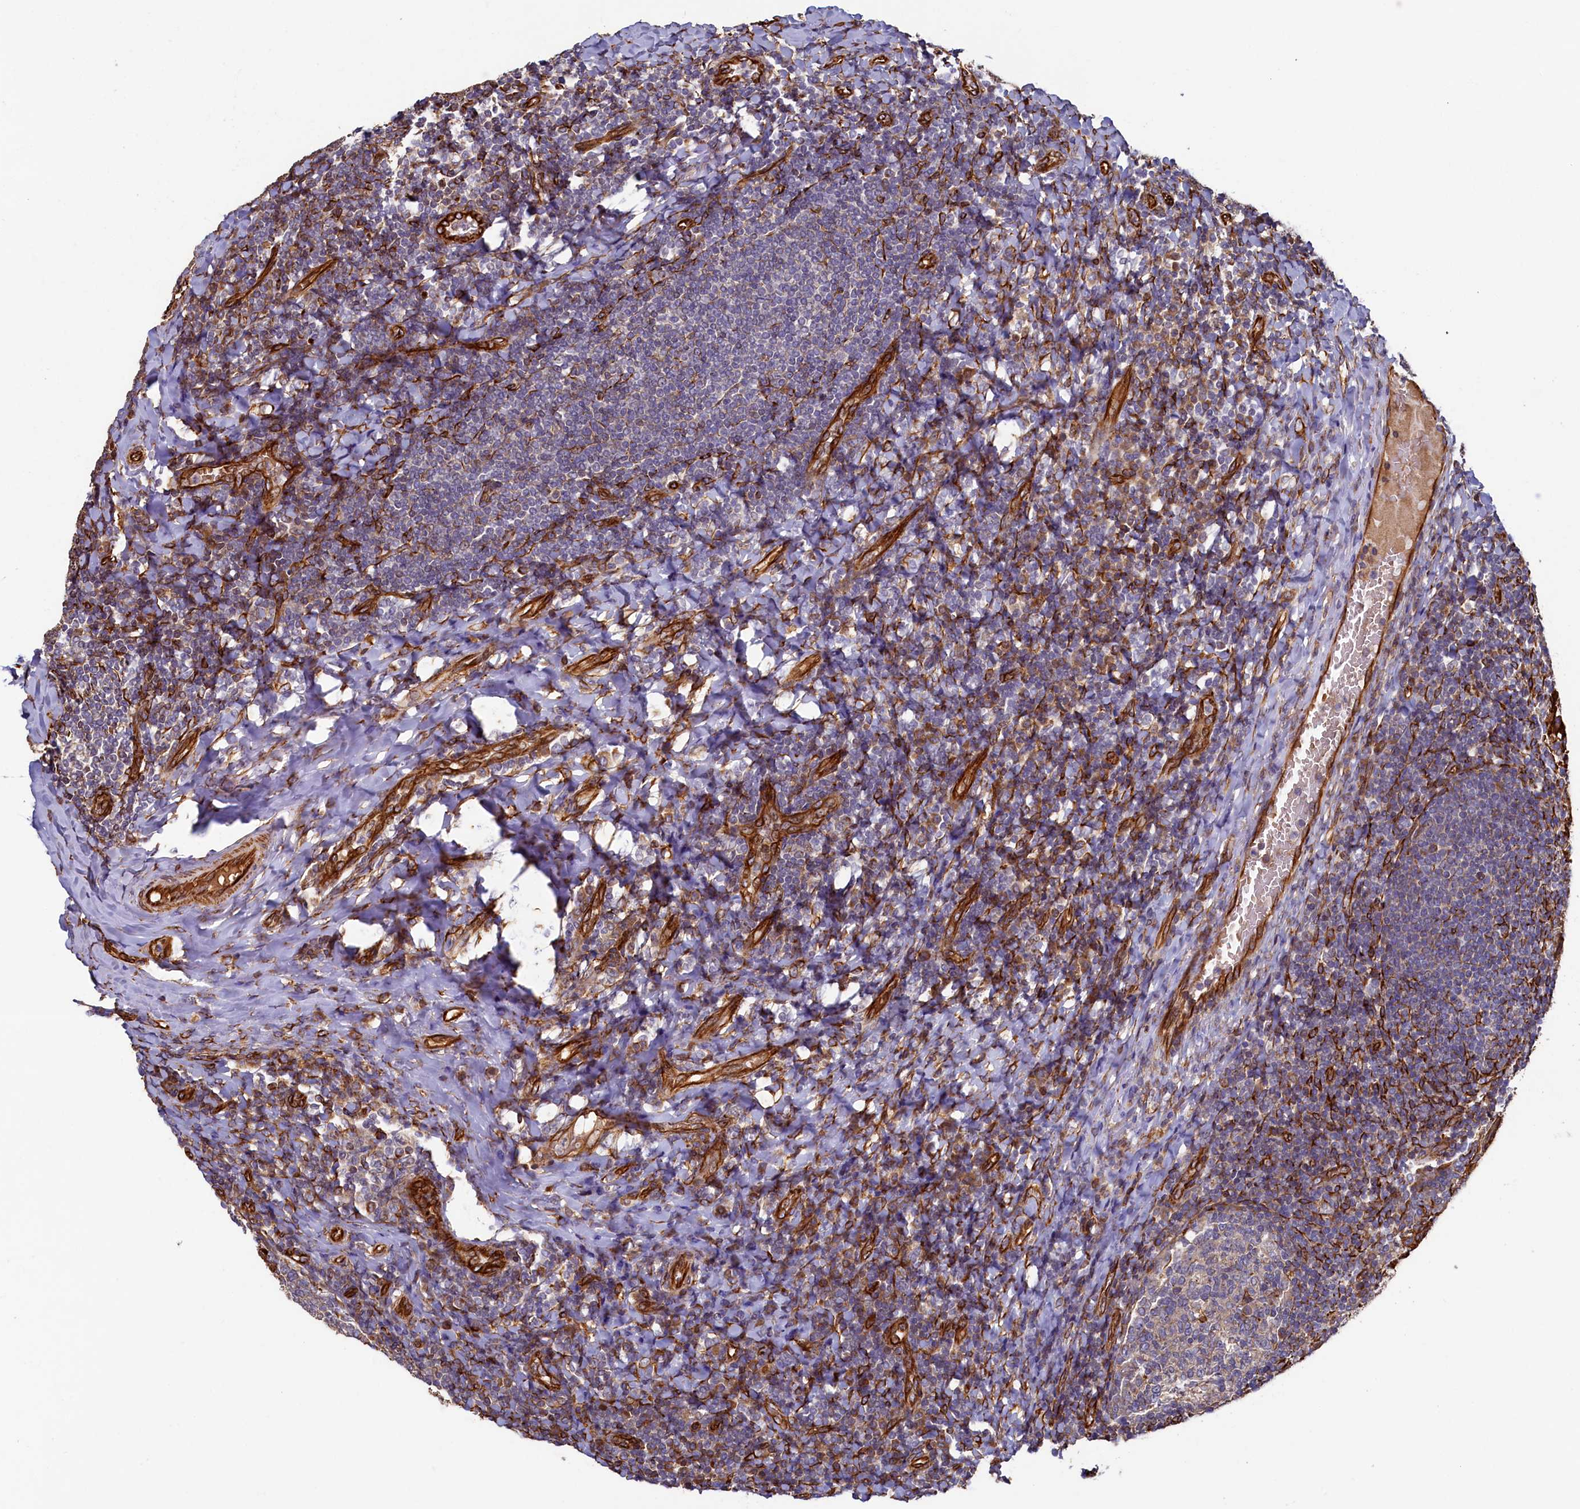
{"staining": {"intensity": "weak", "quantity": "<25%", "location": "cytoplasmic/membranous"}, "tissue": "tonsil", "cell_type": "Germinal center cells", "image_type": "normal", "snomed": [{"axis": "morphology", "description": "Normal tissue, NOS"}, {"axis": "topography", "description": "Tonsil"}], "caption": "The immunohistochemistry photomicrograph has no significant staining in germinal center cells of tonsil.", "gene": "LRRC57", "patient": {"sex": "female", "age": 19}}